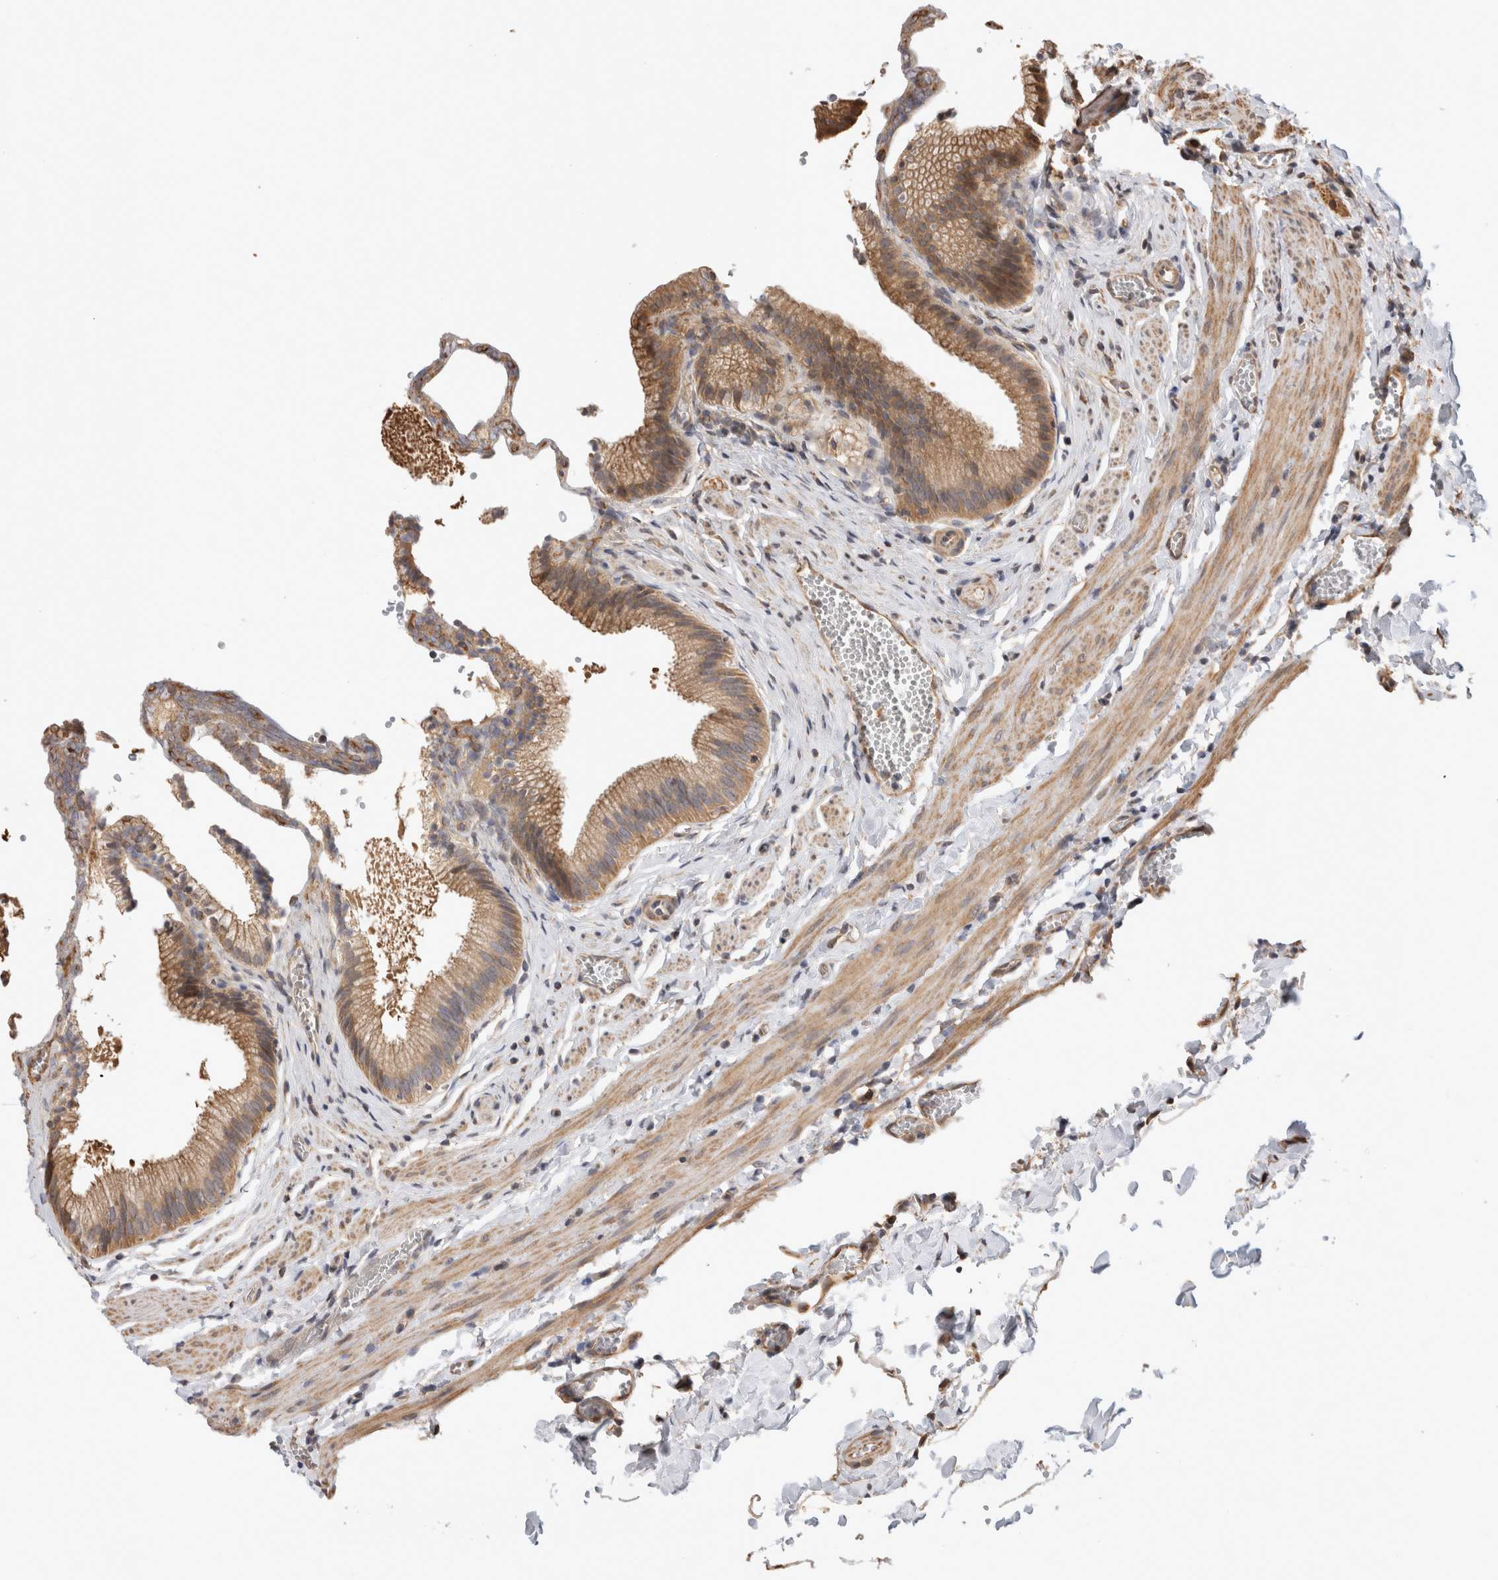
{"staining": {"intensity": "moderate", "quantity": ">75%", "location": "cytoplasmic/membranous"}, "tissue": "gallbladder", "cell_type": "Glandular cells", "image_type": "normal", "snomed": [{"axis": "morphology", "description": "Normal tissue, NOS"}, {"axis": "topography", "description": "Gallbladder"}], "caption": "This micrograph reveals IHC staining of benign human gallbladder, with medium moderate cytoplasmic/membranous staining in about >75% of glandular cells.", "gene": "CLIP1", "patient": {"sex": "male", "age": 38}}